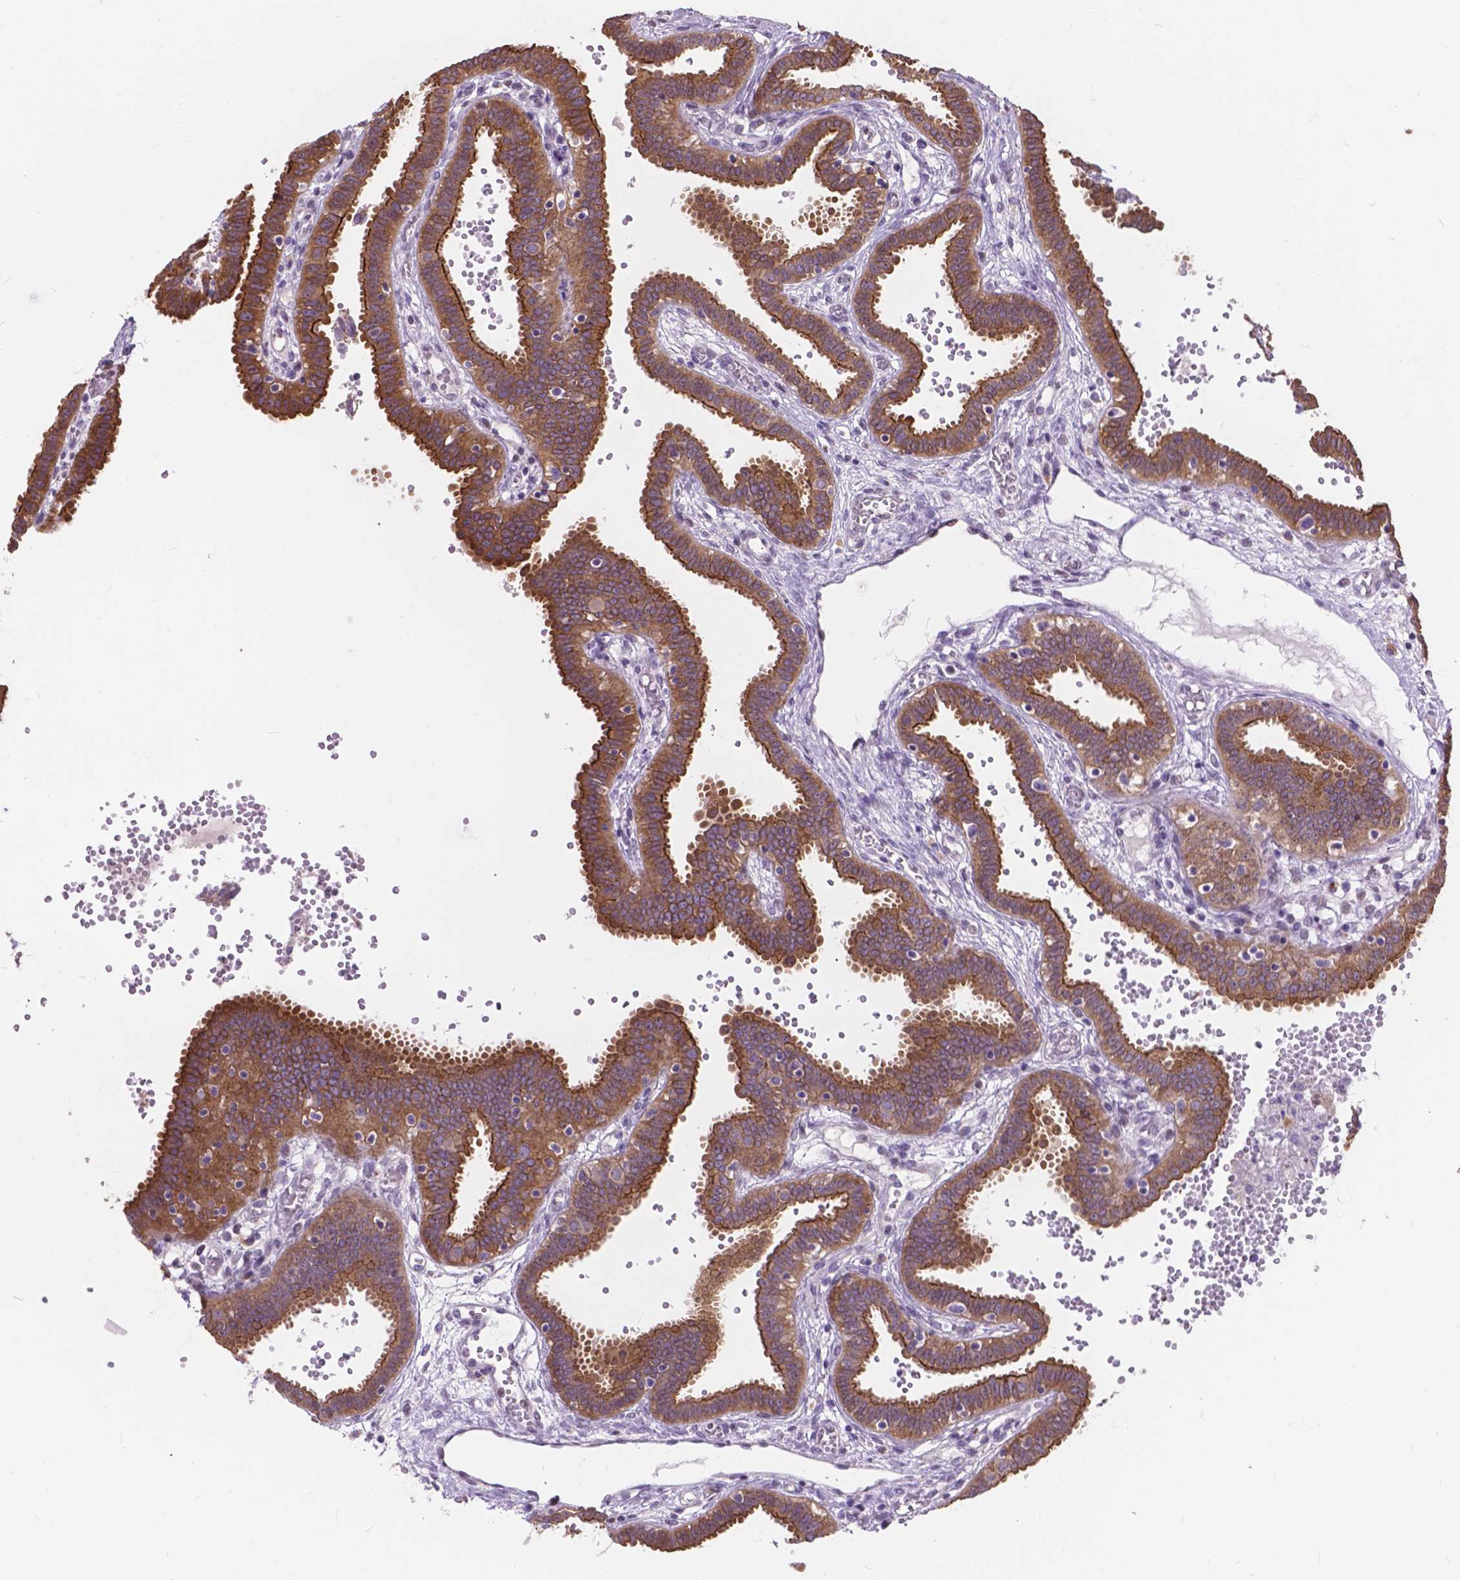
{"staining": {"intensity": "moderate", "quantity": ">75%", "location": "cytoplasmic/membranous"}, "tissue": "fallopian tube", "cell_type": "Glandular cells", "image_type": "normal", "snomed": [{"axis": "morphology", "description": "Normal tissue, NOS"}, {"axis": "topography", "description": "Fallopian tube"}], "caption": "Immunohistochemical staining of benign fallopian tube exhibits moderate cytoplasmic/membranous protein staining in approximately >75% of glandular cells. Nuclei are stained in blue.", "gene": "MYH14", "patient": {"sex": "female", "age": 37}}